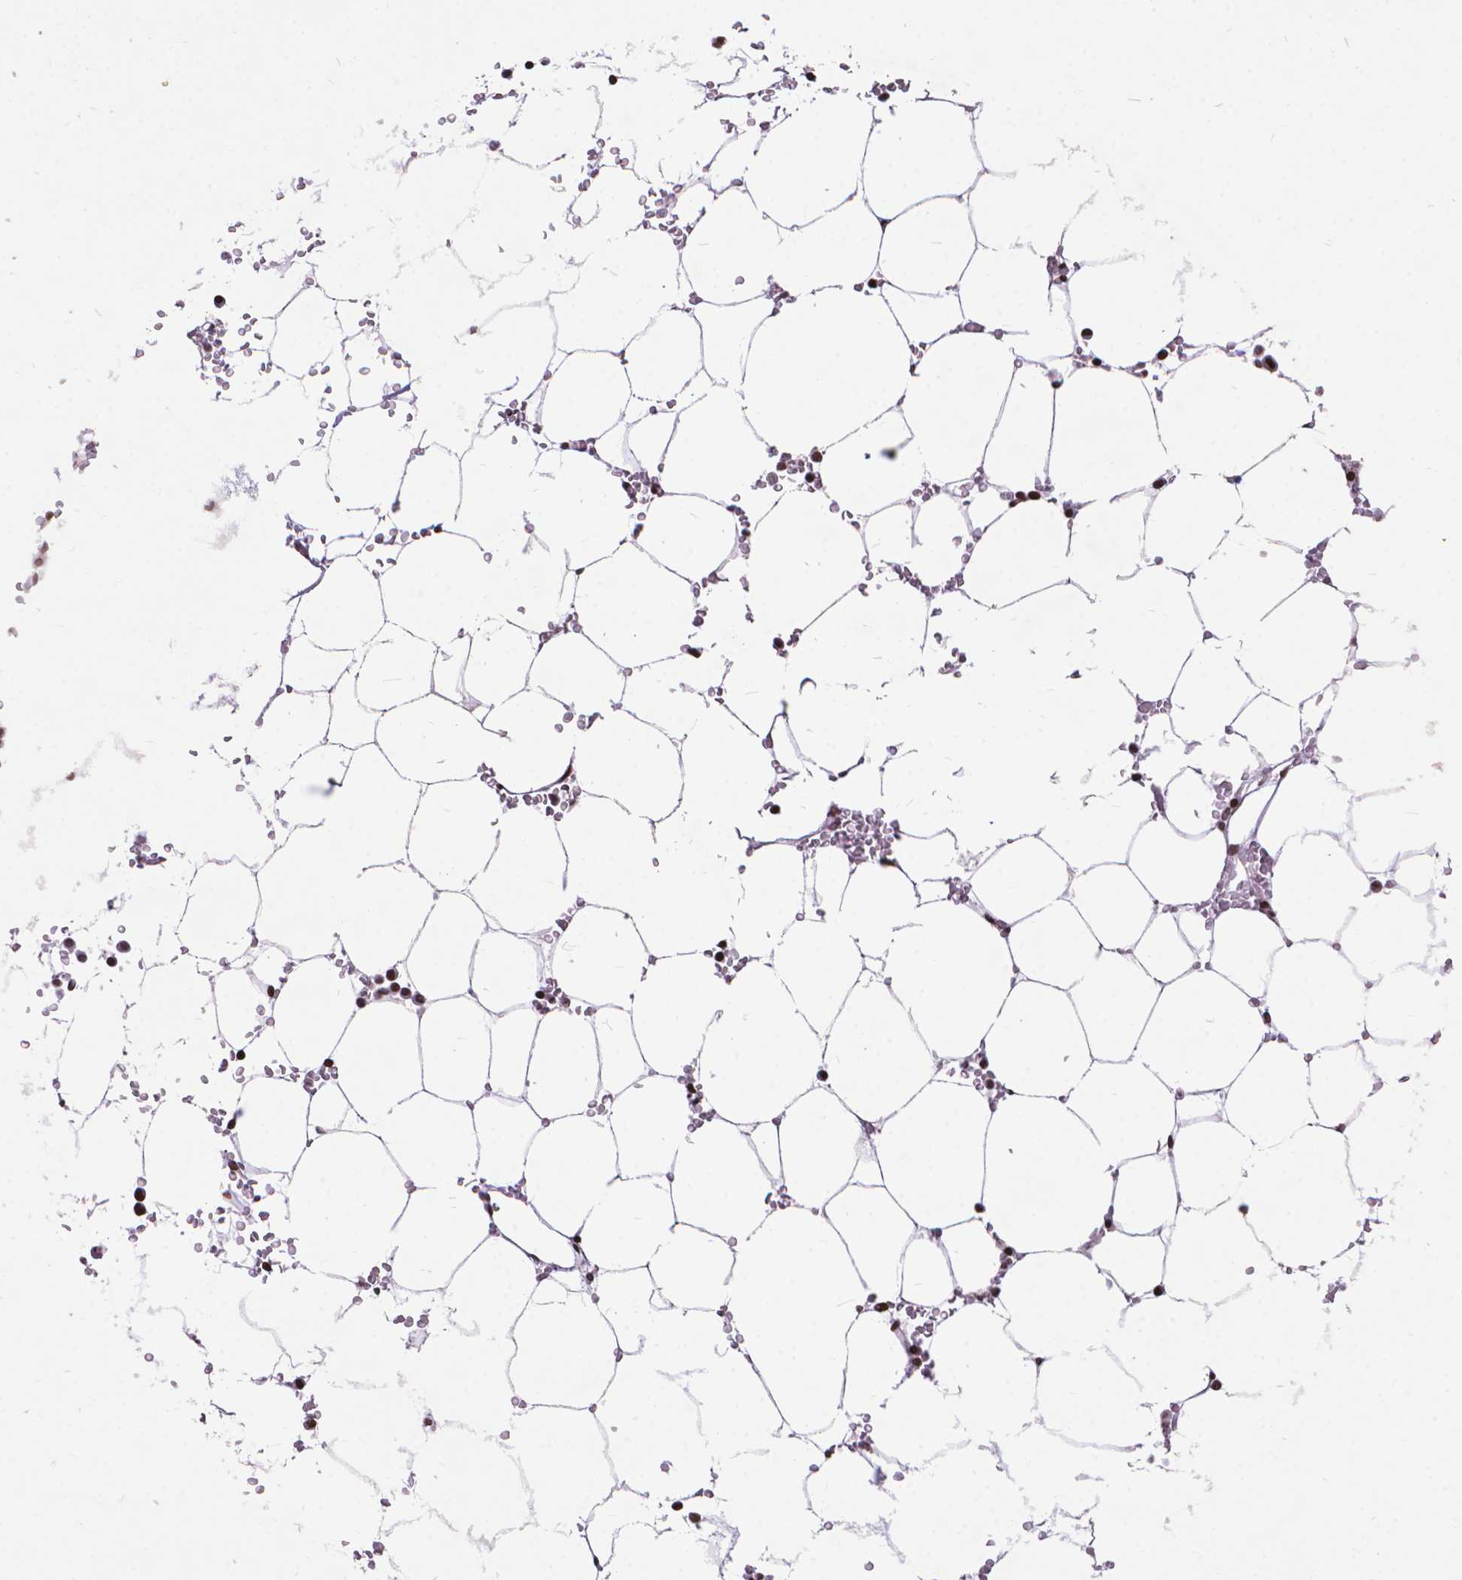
{"staining": {"intensity": "strong", "quantity": ">75%", "location": "nuclear"}, "tissue": "bone marrow", "cell_type": "Hematopoietic cells", "image_type": "normal", "snomed": [{"axis": "morphology", "description": "Normal tissue, NOS"}, {"axis": "topography", "description": "Bone marrow"}], "caption": "Immunohistochemistry staining of normal bone marrow, which demonstrates high levels of strong nuclear expression in about >75% of hematopoietic cells indicating strong nuclear protein expression. The staining was performed using DAB (3,3'-diaminobenzidine) (brown) for protein detection and nuclei were counterstained in hematoxylin (blue).", "gene": "AMER1", "patient": {"sex": "female", "age": 52}}